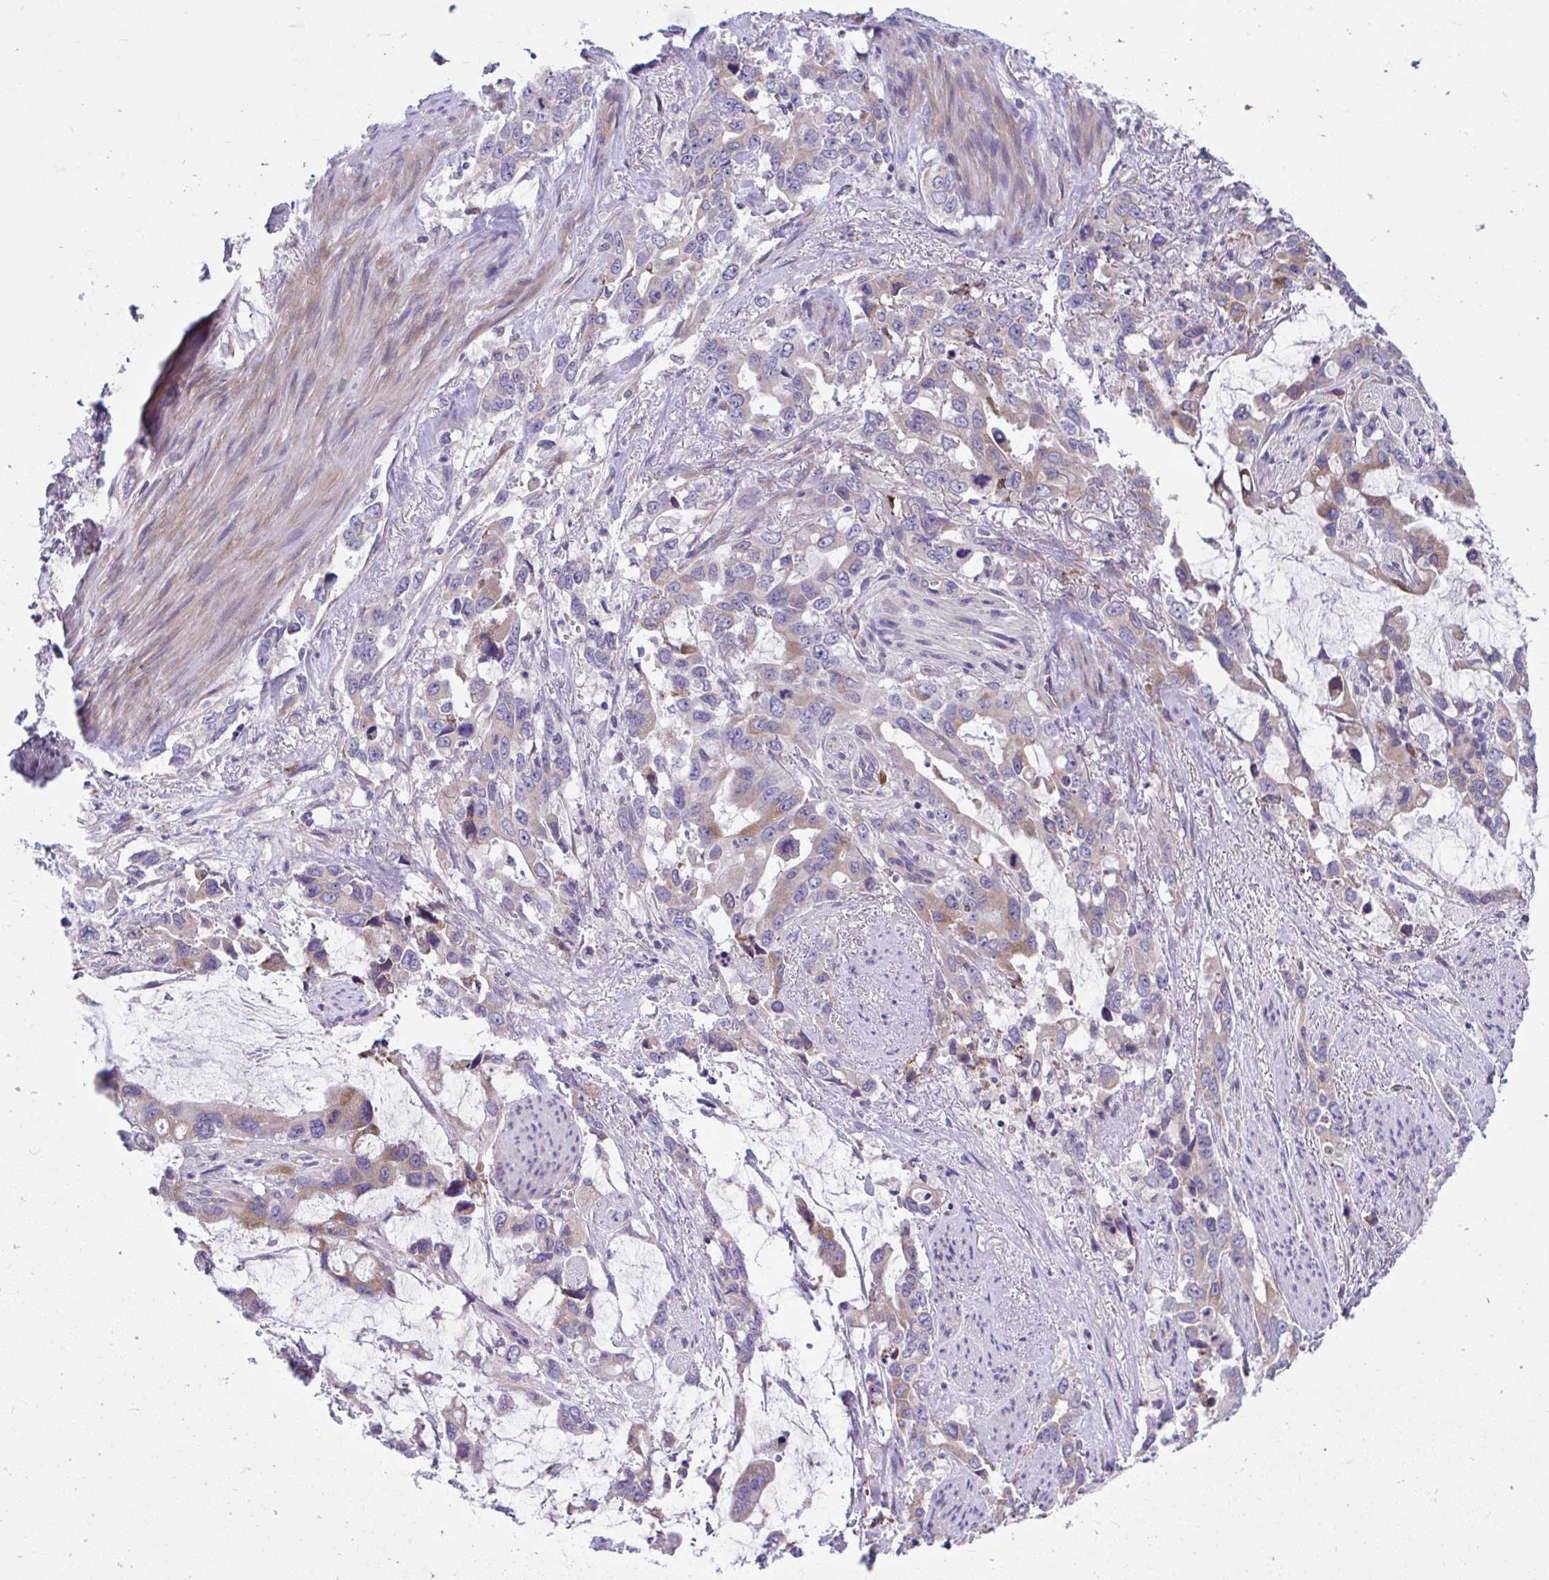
{"staining": {"intensity": "moderate", "quantity": "<25%", "location": "cytoplasmic/membranous"}, "tissue": "stomach cancer", "cell_type": "Tumor cells", "image_type": "cancer", "snomed": [{"axis": "morphology", "description": "Adenocarcinoma, NOS"}, {"axis": "topography", "description": "Stomach, upper"}], "caption": "Immunohistochemical staining of stomach cancer (adenocarcinoma) exhibits low levels of moderate cytoplasmic/membranous protein positivity in about <25% of tumor cells. (Stains: DAB (3,3'-diaminobenzidine) in brown, nuclei in blue, Microscopy: brightfield microscopy at high magnification).", "gene": "WBP1", "patient": {"sex": "male", "age": 85}}